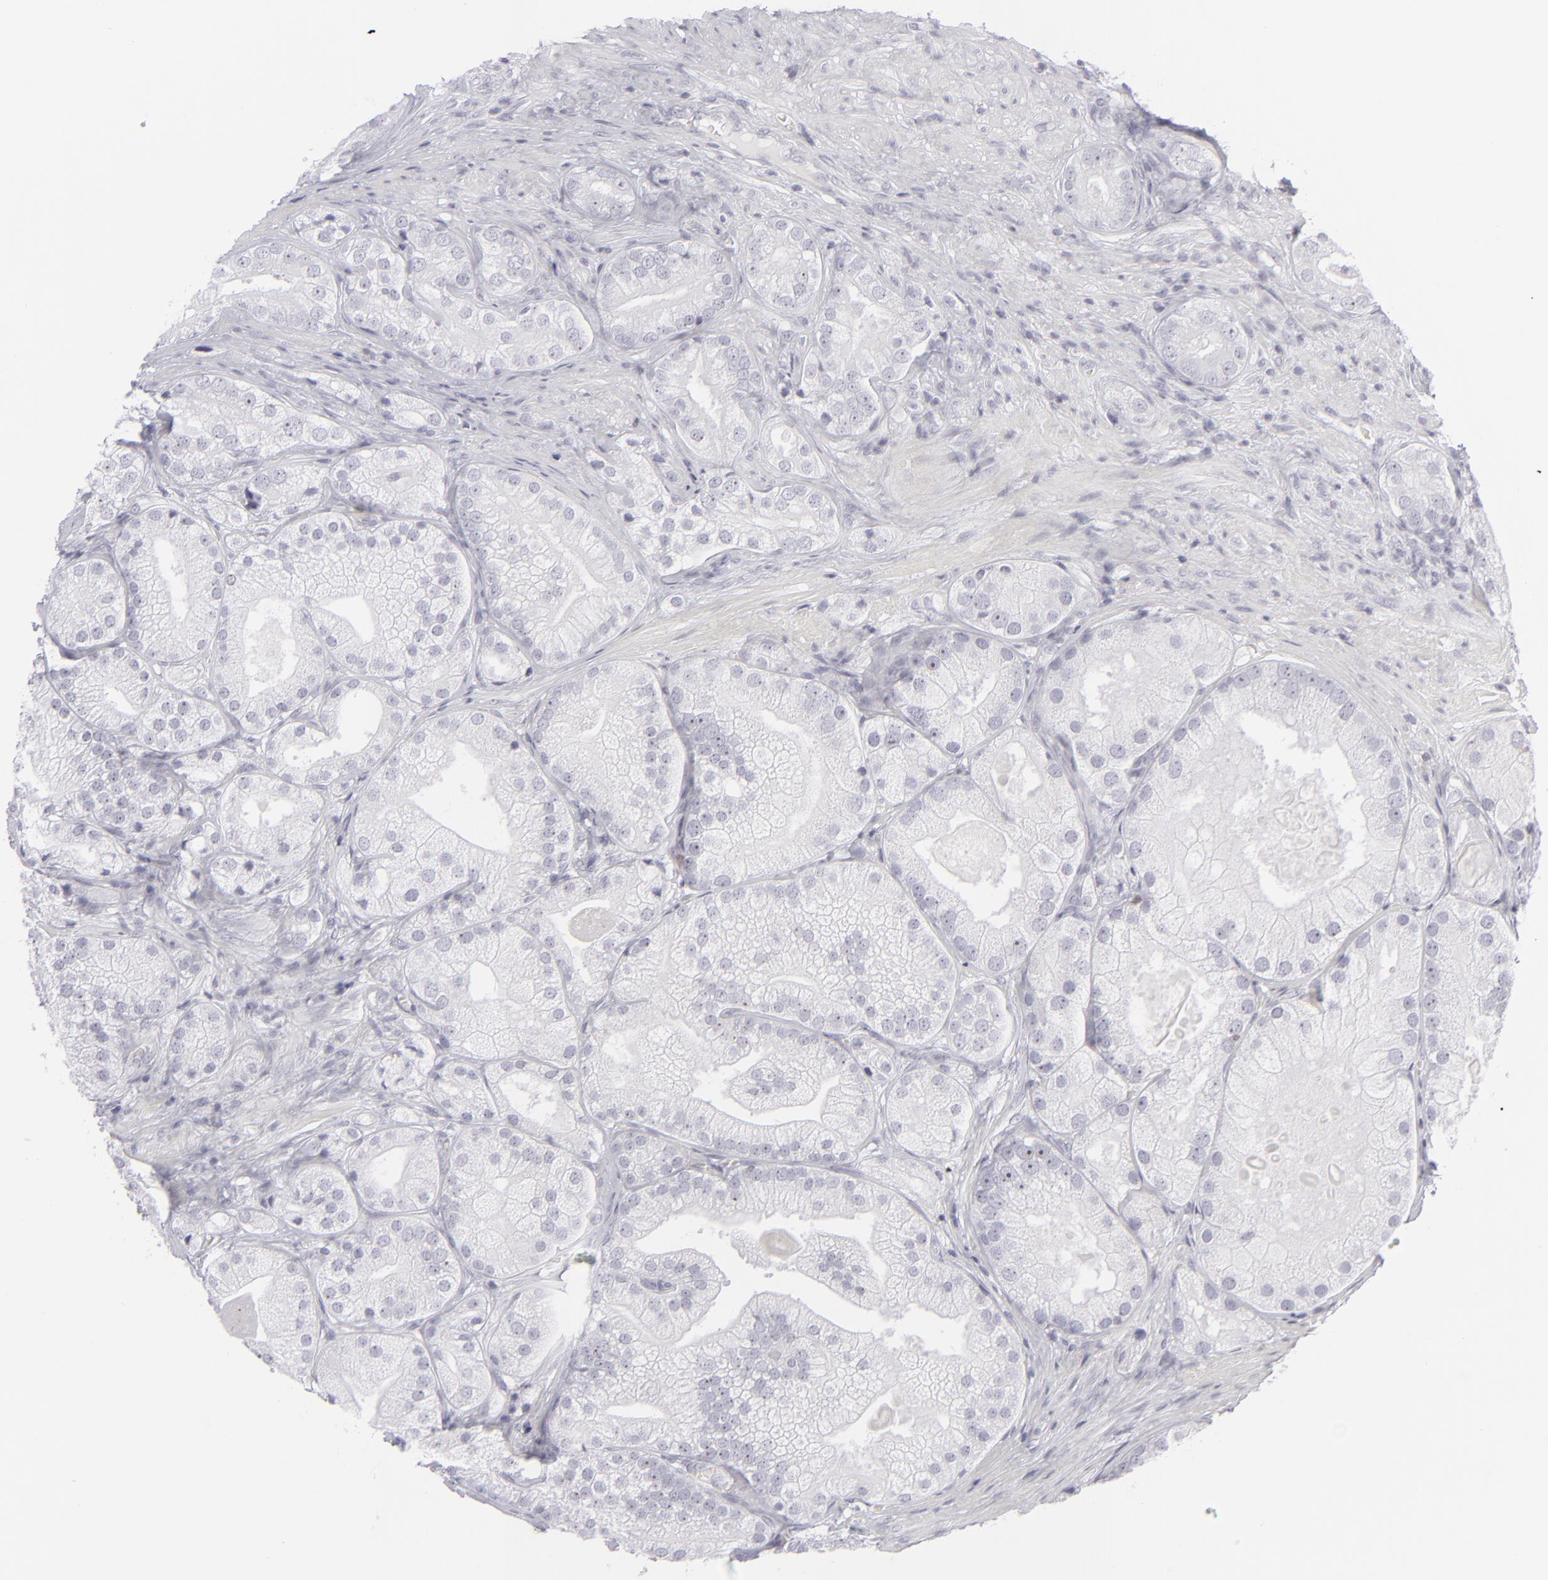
{"staining": {"intensity": "negative", "quantity": "none", "location": "none"}, "tissue": "prostate cancer", "cell_type": "Tumor cells", "image_type": "cancer", "snomed": [{"axis": "morphology", "description": "Adenocarcinoma, Low grade"}, {"axis": "topography", "description": "Prostate"}], "caption": "A histopathology image of adenocarcinoma (low-grade) (prostate) stained for a protein demonstrates no brown staining in tumor cells.", "gene": "CD7", "patient": {"sex": "male", "age": 69}}